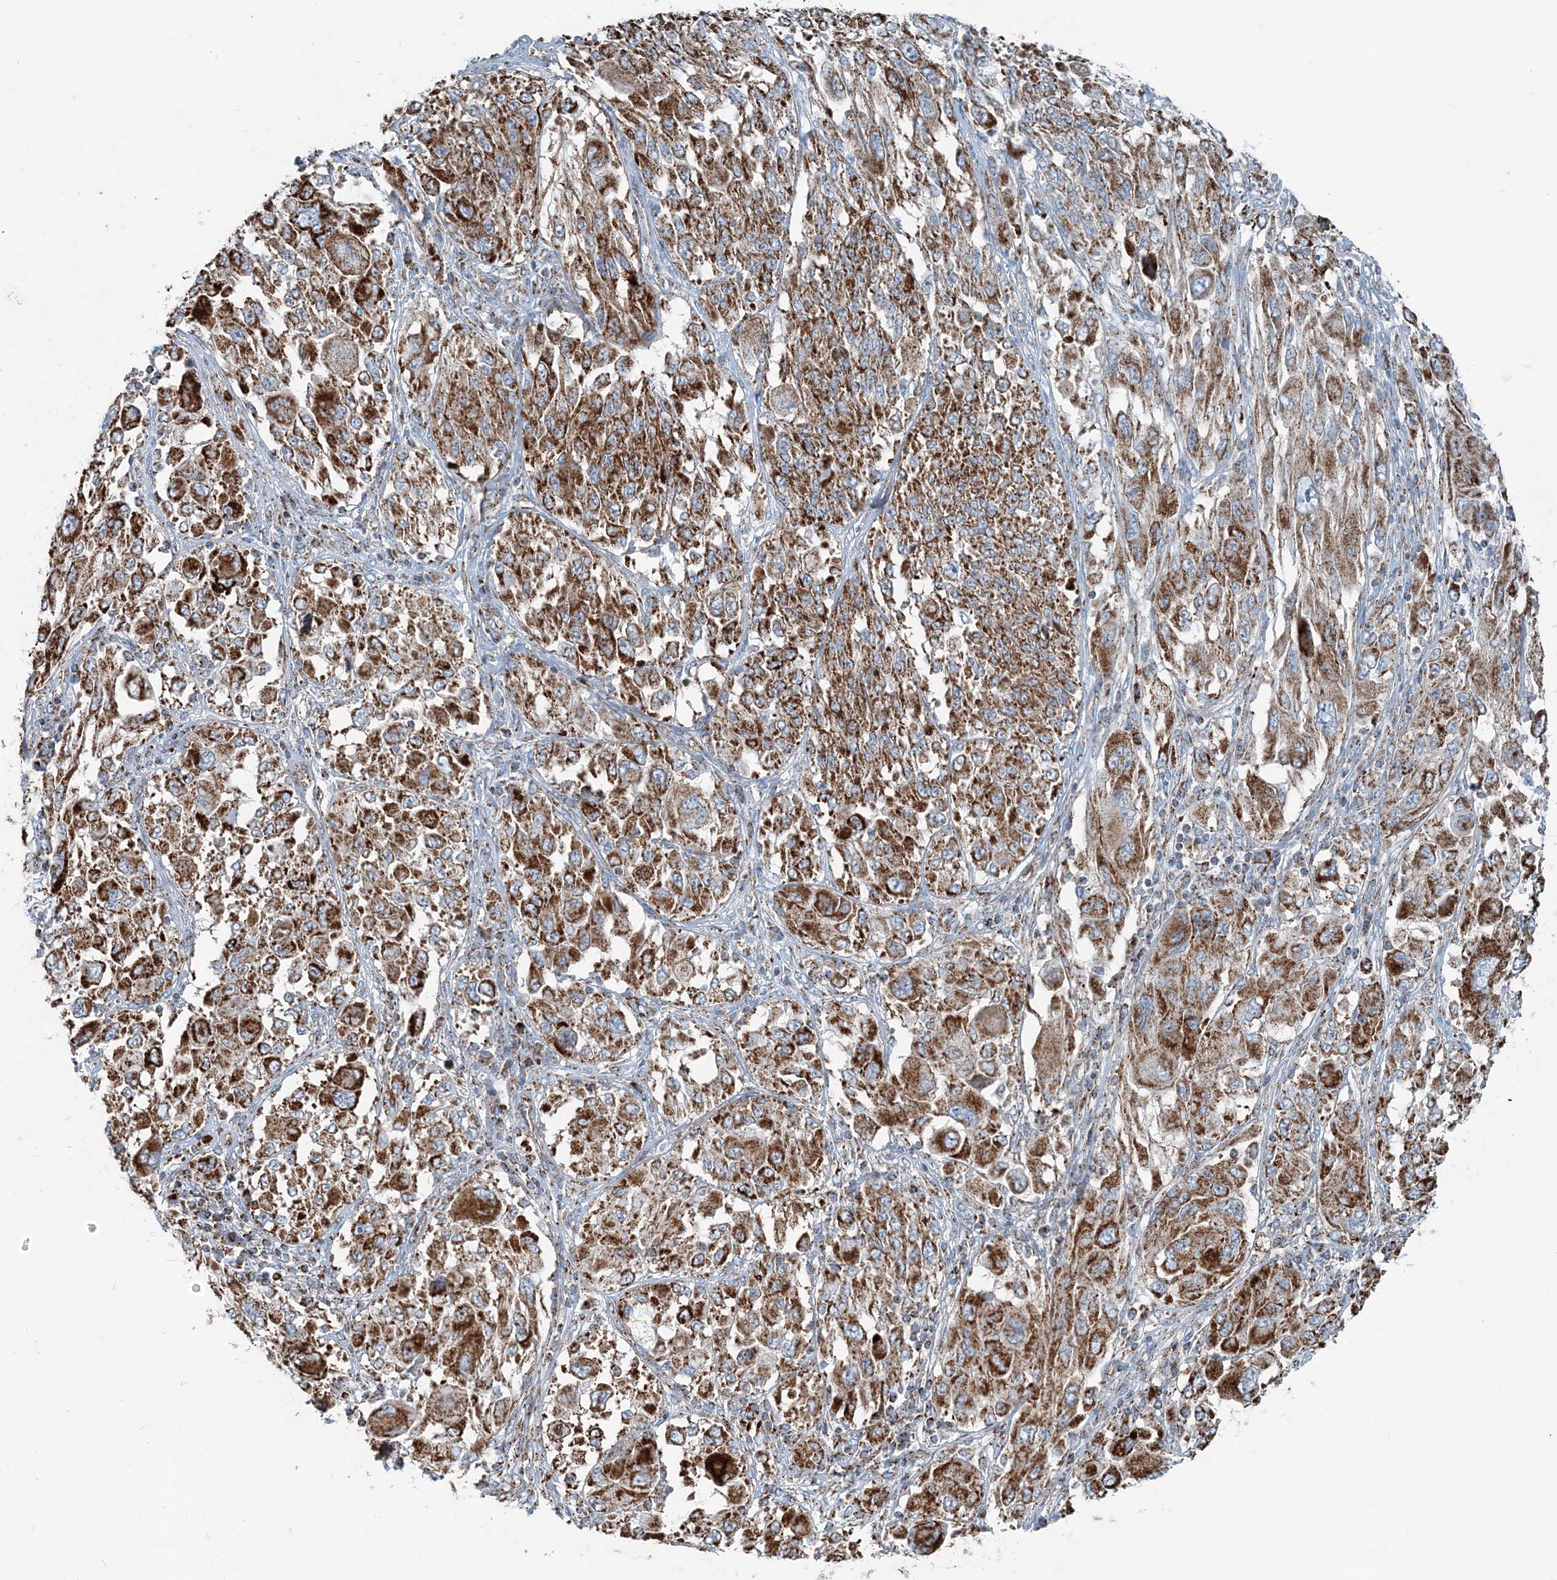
{"staining": {"intensity": "strong", "quantity": ">75%", "location": "cytoplasmic/membranous"}, "tissue": "melanoma", "cell_type": "Tumor cells", "image_type": "cancer", "snomed": [{"axis": "morphology", "description": "Malignant melanoma, NOS"}, {"axis": "topography", "description": "Skin"}], "caption": "This photomicrograph shows malignant melanoma stained with IHC to label a protein in brown. The cytoplasmic/membranous of tumor cells show strong positivity for the protein. Nuclei are counter-stained blue.", "gene": "INTU", "patient": {"sex": "female", "age": 91}}